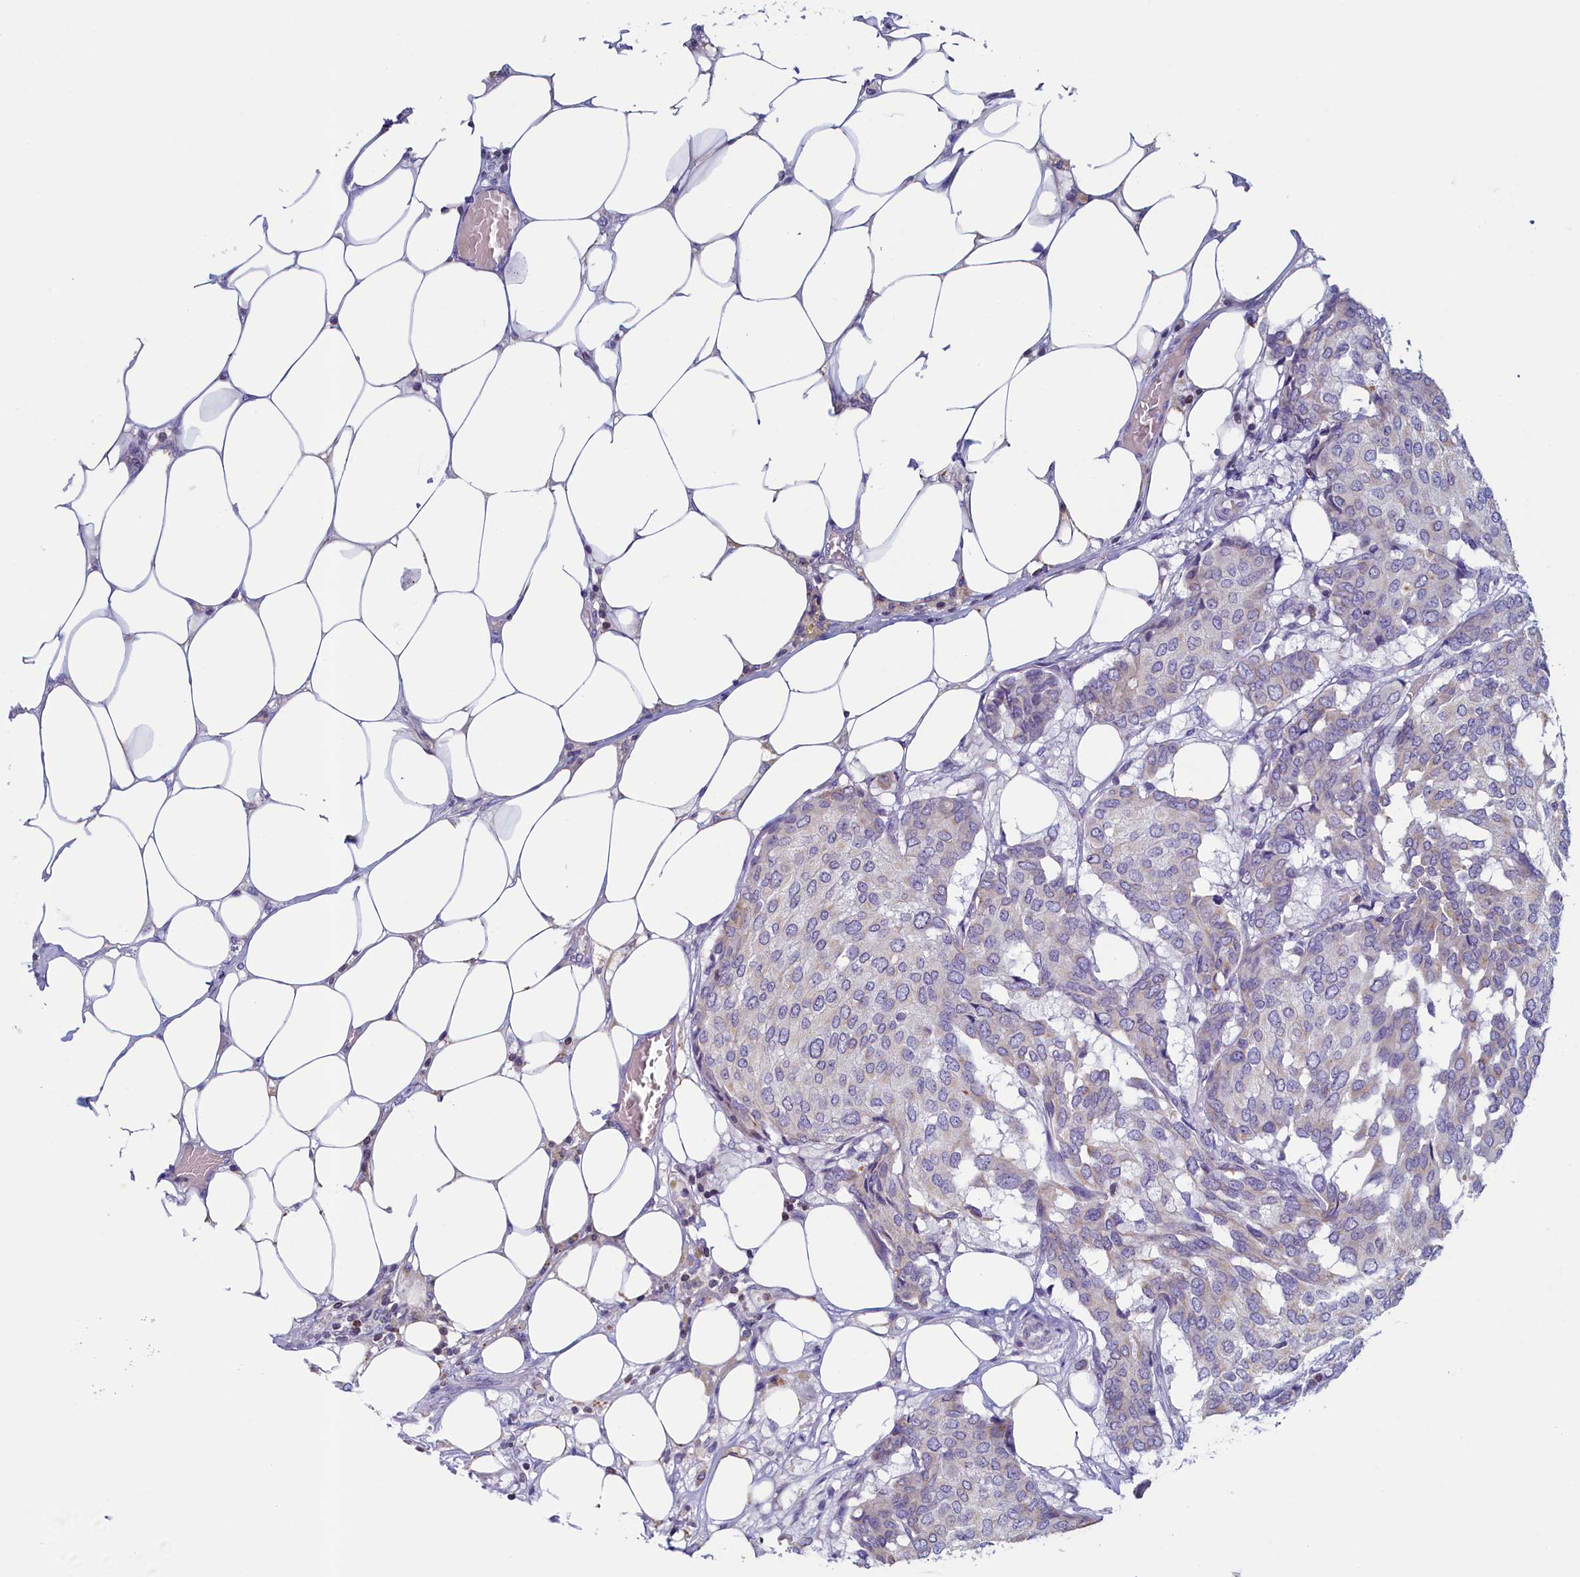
{"staining": {"intensity": "negative", "quantity": "none", "location": "none"}, "tissue": "breast cancer", "cell_type": "Tumor cells", "image_type": "cancer", "snomed": [{"axis": "morphology", "description": "Duct carcinoma"}, {"axis": "topography", "description": "Breast"}], "caption": "An image of breast infiltrating ductal carcinoma stained for a protein reveals no brown staining in tumor cells.", "gene": "TRAF3IP3", "patient": {"sex": "female", "age": 75}}